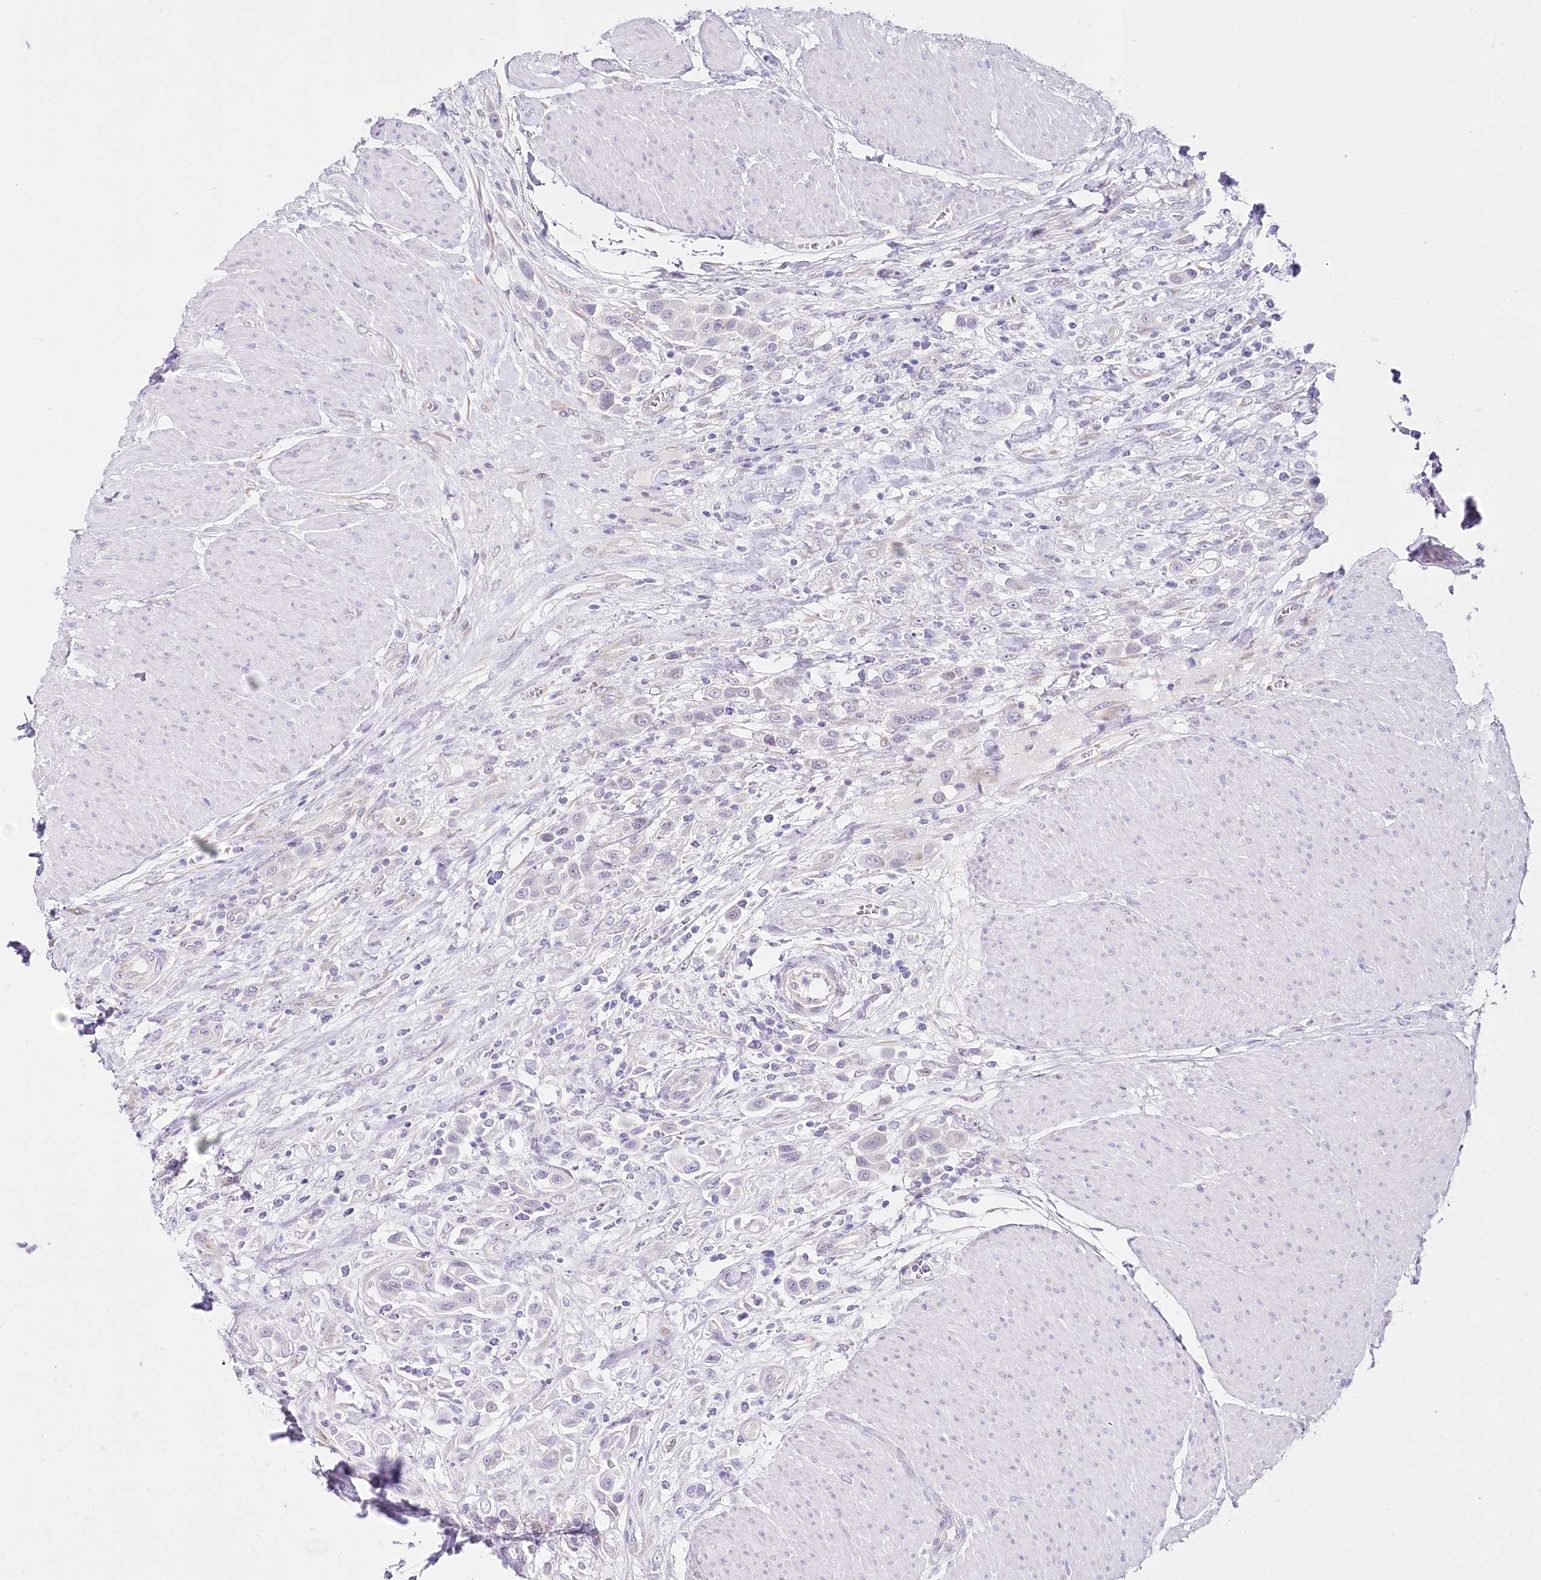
{"staining": {"intensity": "negative", "quantity": "none", "location": "none"}, "tissue": "urothelial cancer", "cell_type": "Tumor cells", "image_type": "cancer", "snomed": [{"axis": "morphology", "description": "Urothelial carcinoma, High grade"}, {"axis": "topography", "description": "Urinary bladder"}], "caption": "Immunohistochemical staining of human urothelial cancer reveals no significant expression in tumor cells.", "gene": "CSN3", "patient": {"sex": "male", "age": 50}}